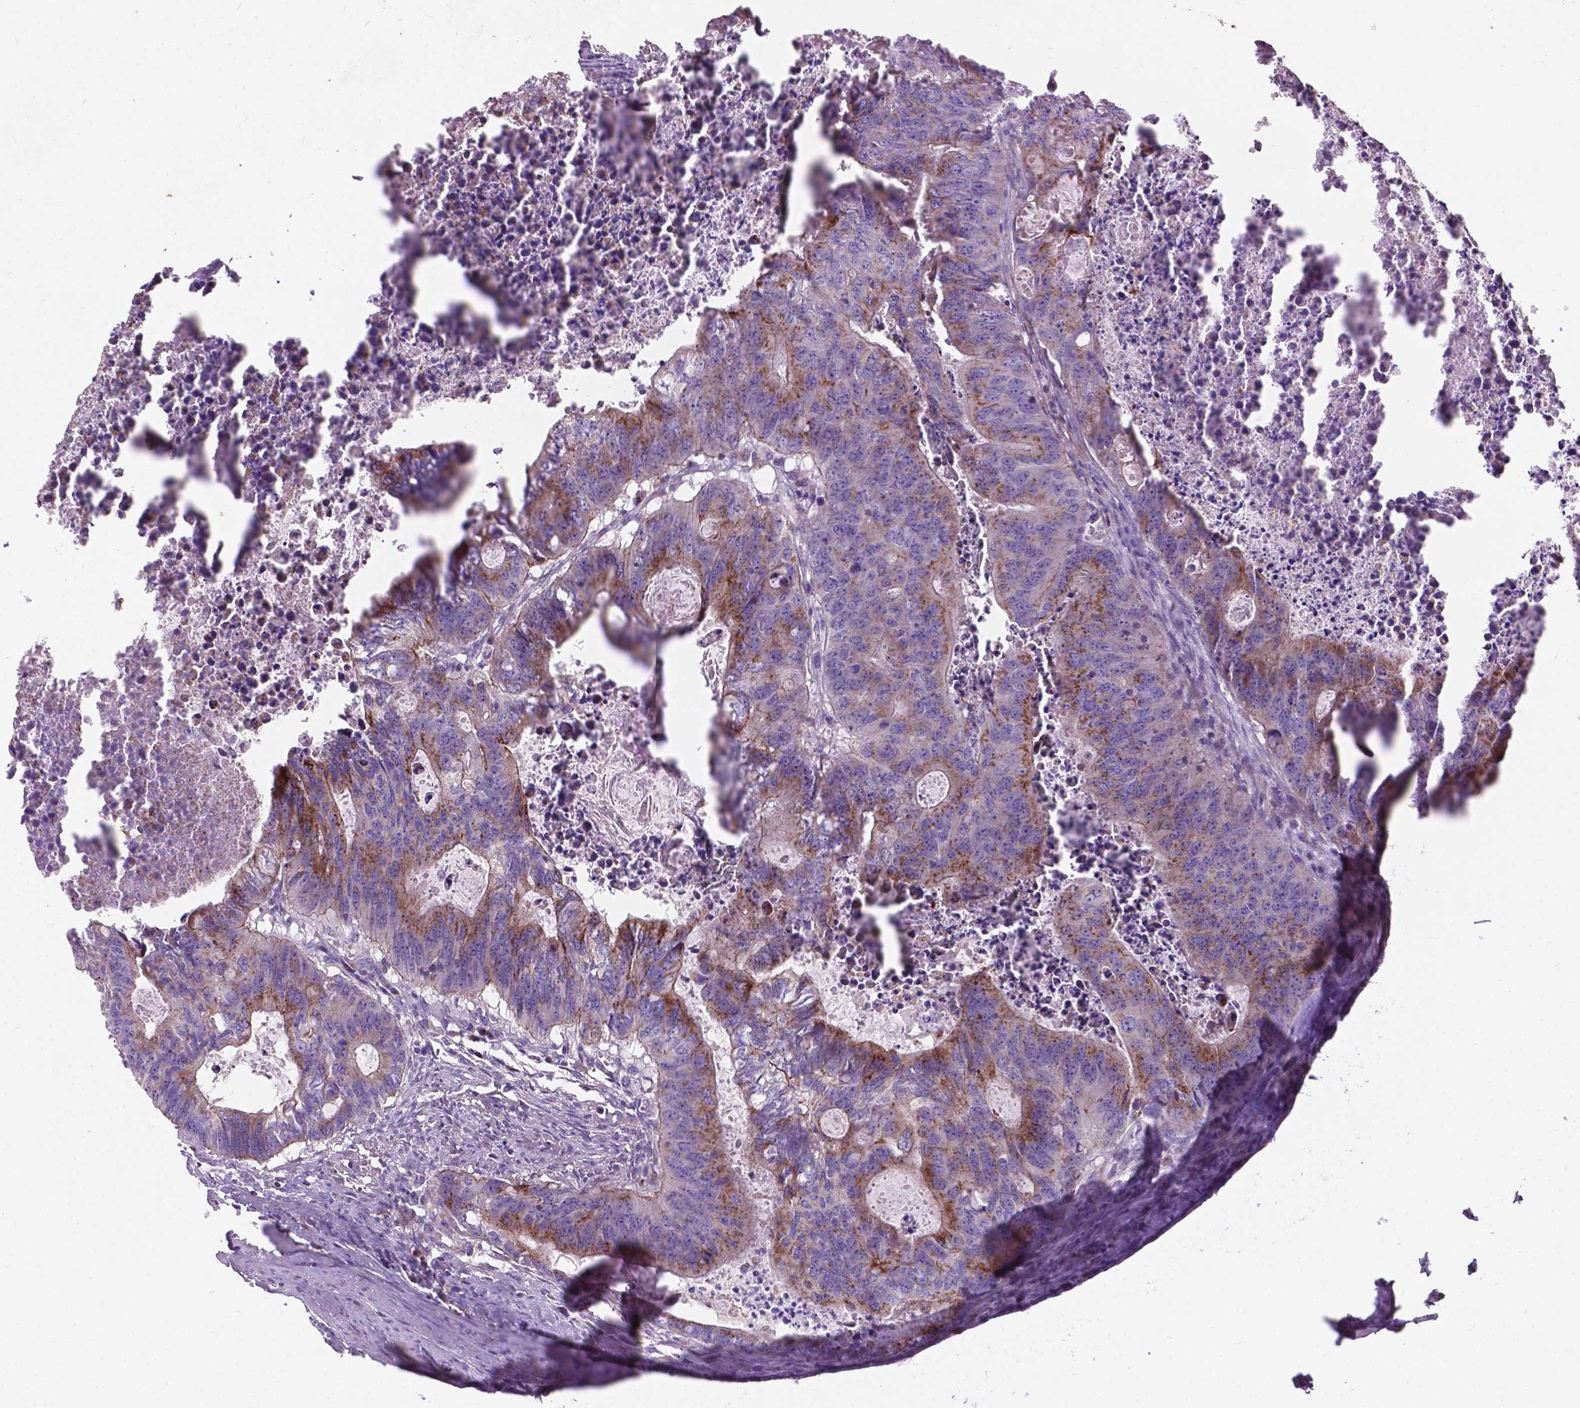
{"staining": {"intensity": "moderate", "quantity": "25%-75%", "location": "cytoplasmic/membranous"}, "tissue": "colorectal cancer", "cell_type": "Tumor cells", "image_type": "cancer", "snomed": [{"axis": "morphology", "description": "Adenocarcinoma, NOS"}, {"axis": "topography", "description": "Colon"}], "caption": "Protein expression analysis of human colorectal cancer reveals moderate cytoplasmic/membranous positivity in about 25%-75% of tumor cells. The staining was performed using DAB, with brown indicating positive protein expression. Nuclei are stained blue with hematoxylin.", "gene": "ATG4D", "patient": {"sex": "male", "age": 67}}